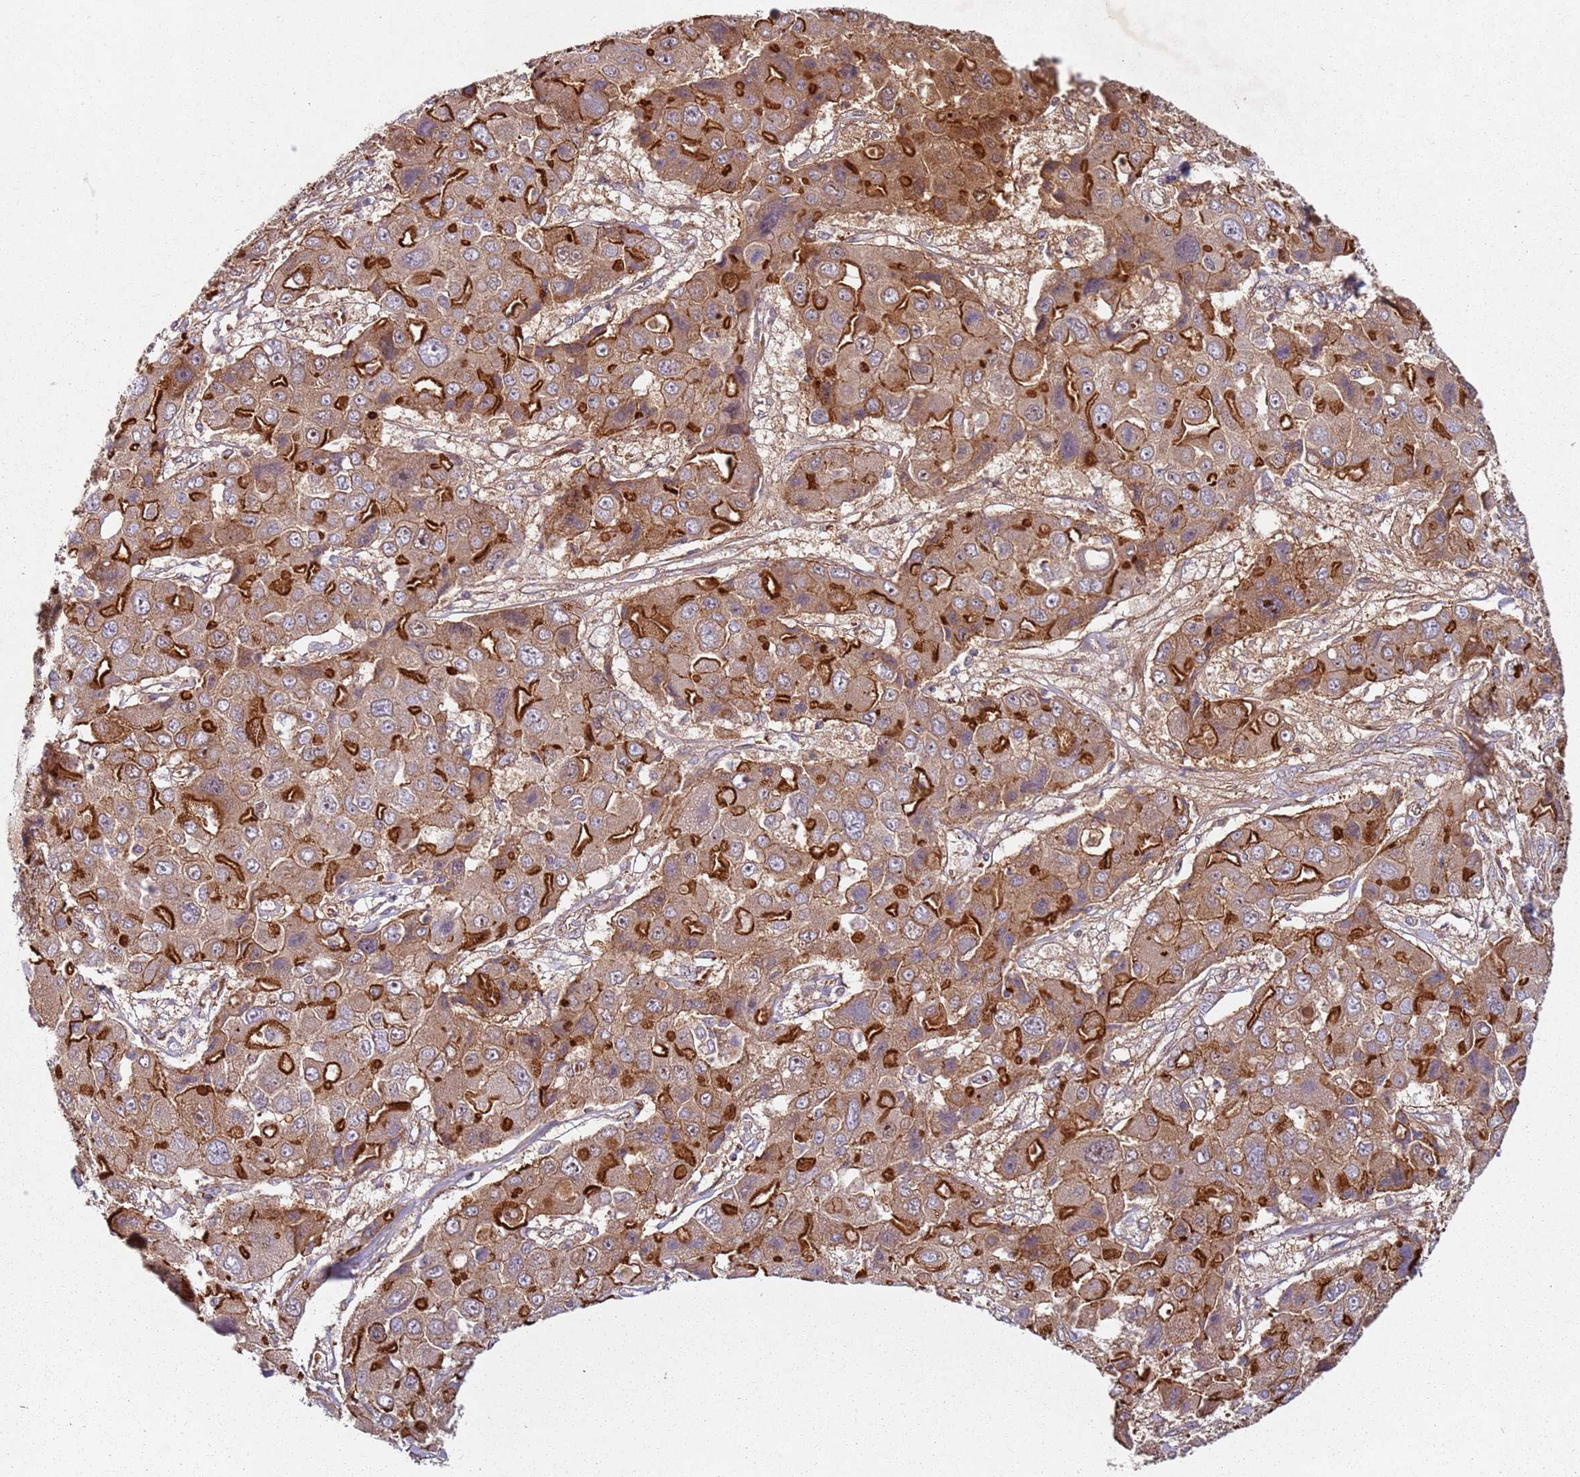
{"staining": {"intensity": "strong", "quantity": ">75%", "location": "cytoplasmic/membranous"}, "tissue": "liver cancer", "cell_type": "Tumor cells", "image_type": "cancer", "snomed": [{"axis": "morphology", "description": "Cholangiocarcinoma"}, {"axis": "topography", "description": "Liver"}], "caption": "Immunohistochemical staining of liver cancer reveals strong cytoplasmic/membranous protein staining in approximately >75% of tumor cells.", "gene": "C2CD4B", "patient": {"sex": "male", "age": 67}}